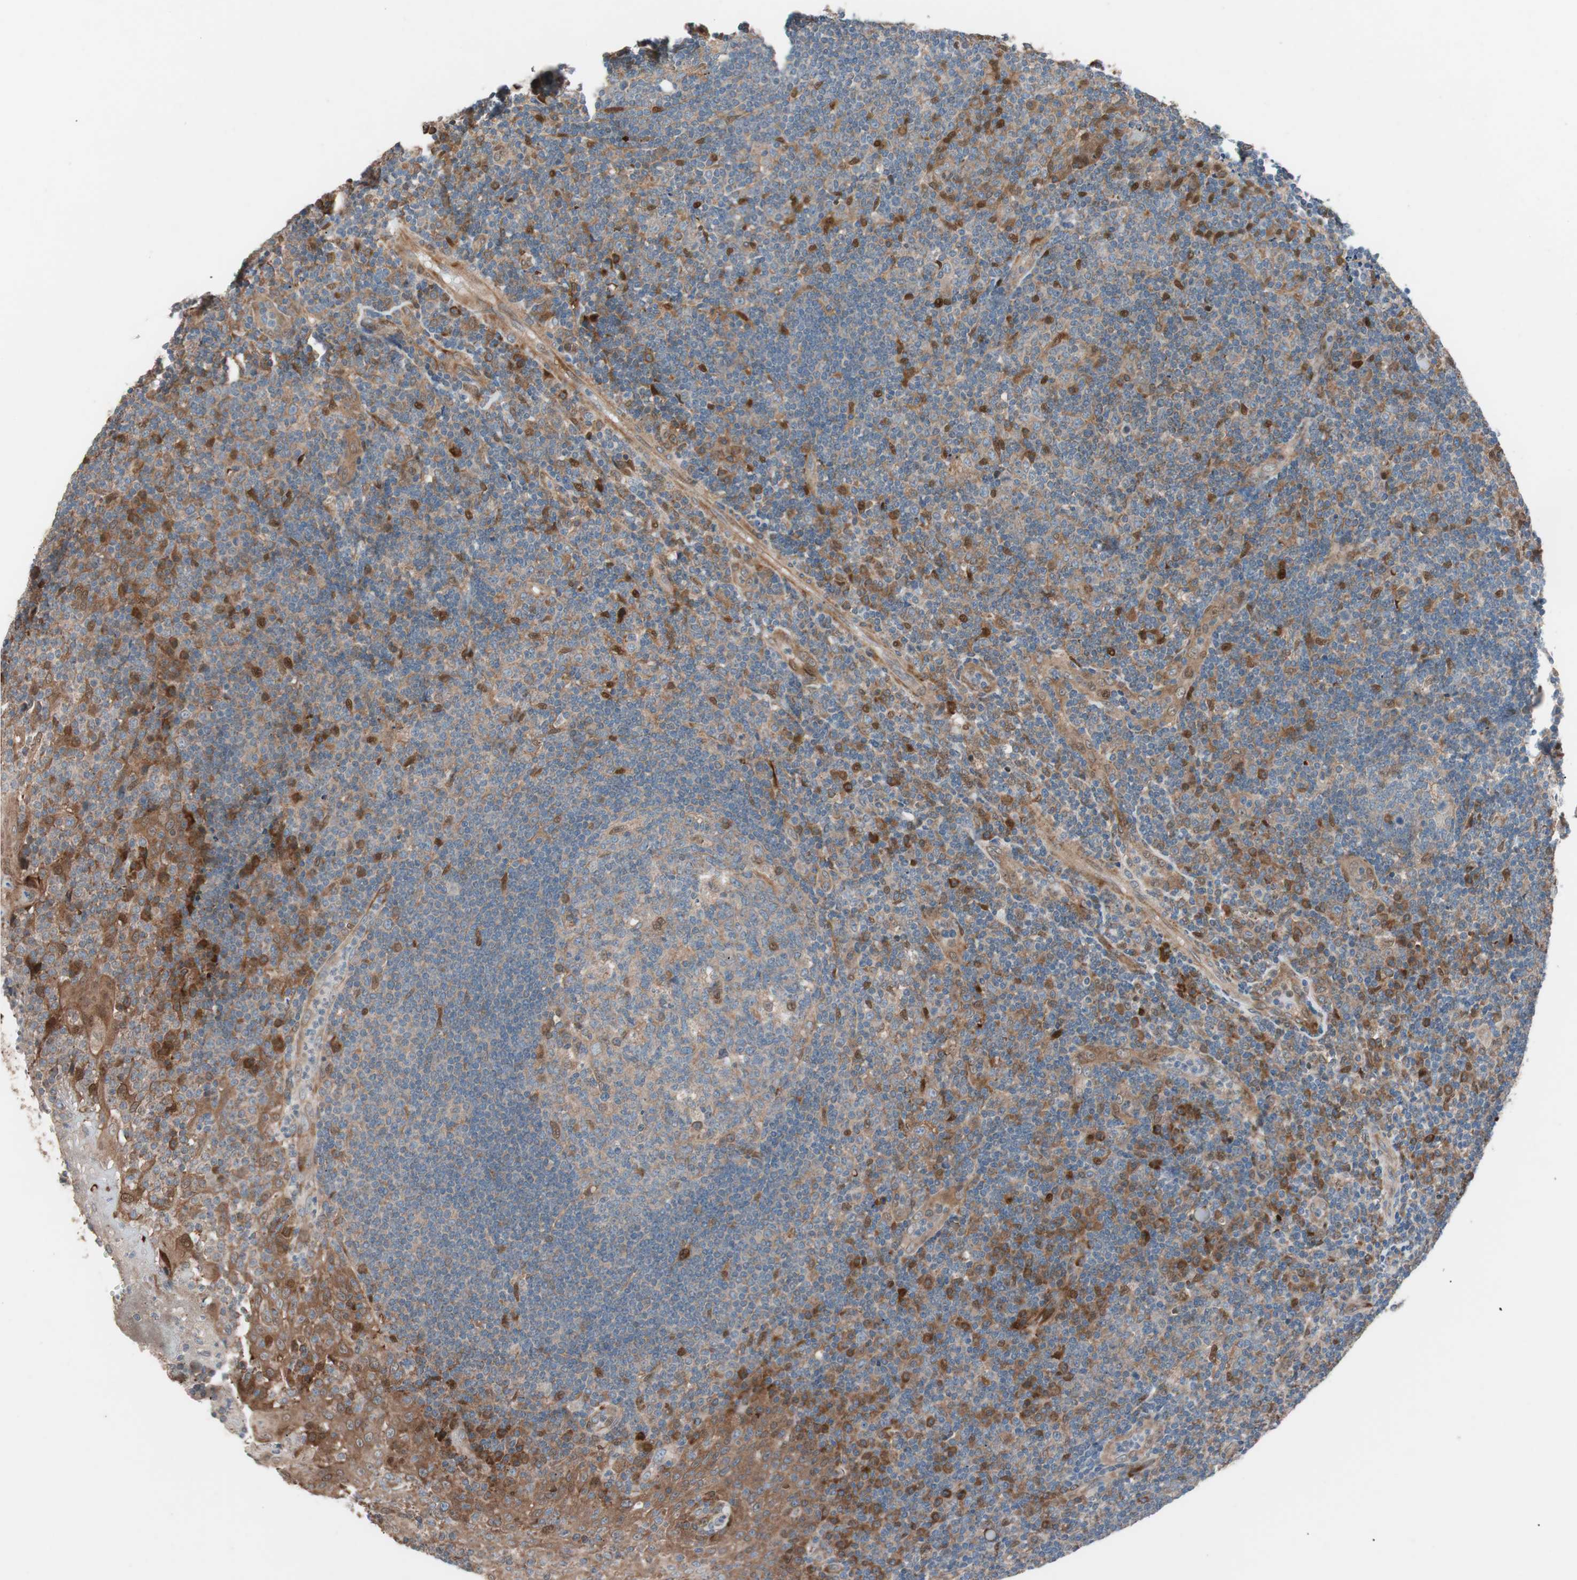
{"staining": {"intensity": "moderate", "quantity": ">75%", "location": "cytoplasmic/membranous"}, "tissue": "tonsil", "cell_type": "Germinal center cells", "image_type": "normal", "snomed": [{"axis": "morphology", "description": "Normal tissue, NOS"}, {"axis": "topography", "description": "Tonsil"}], "caption": "IHC of normal human tonsil reveals medium levels of moderate cytoplasmic/membranous positivity in about >75% of germinal center cells. The staining was performed using DAB to visualize the protein expression in brown, while the nuclei were stained in blue with hematoxylin (Magnification: 20x).", "gene": "FAAH", "patient": {"sex": "female", "age": 40}}